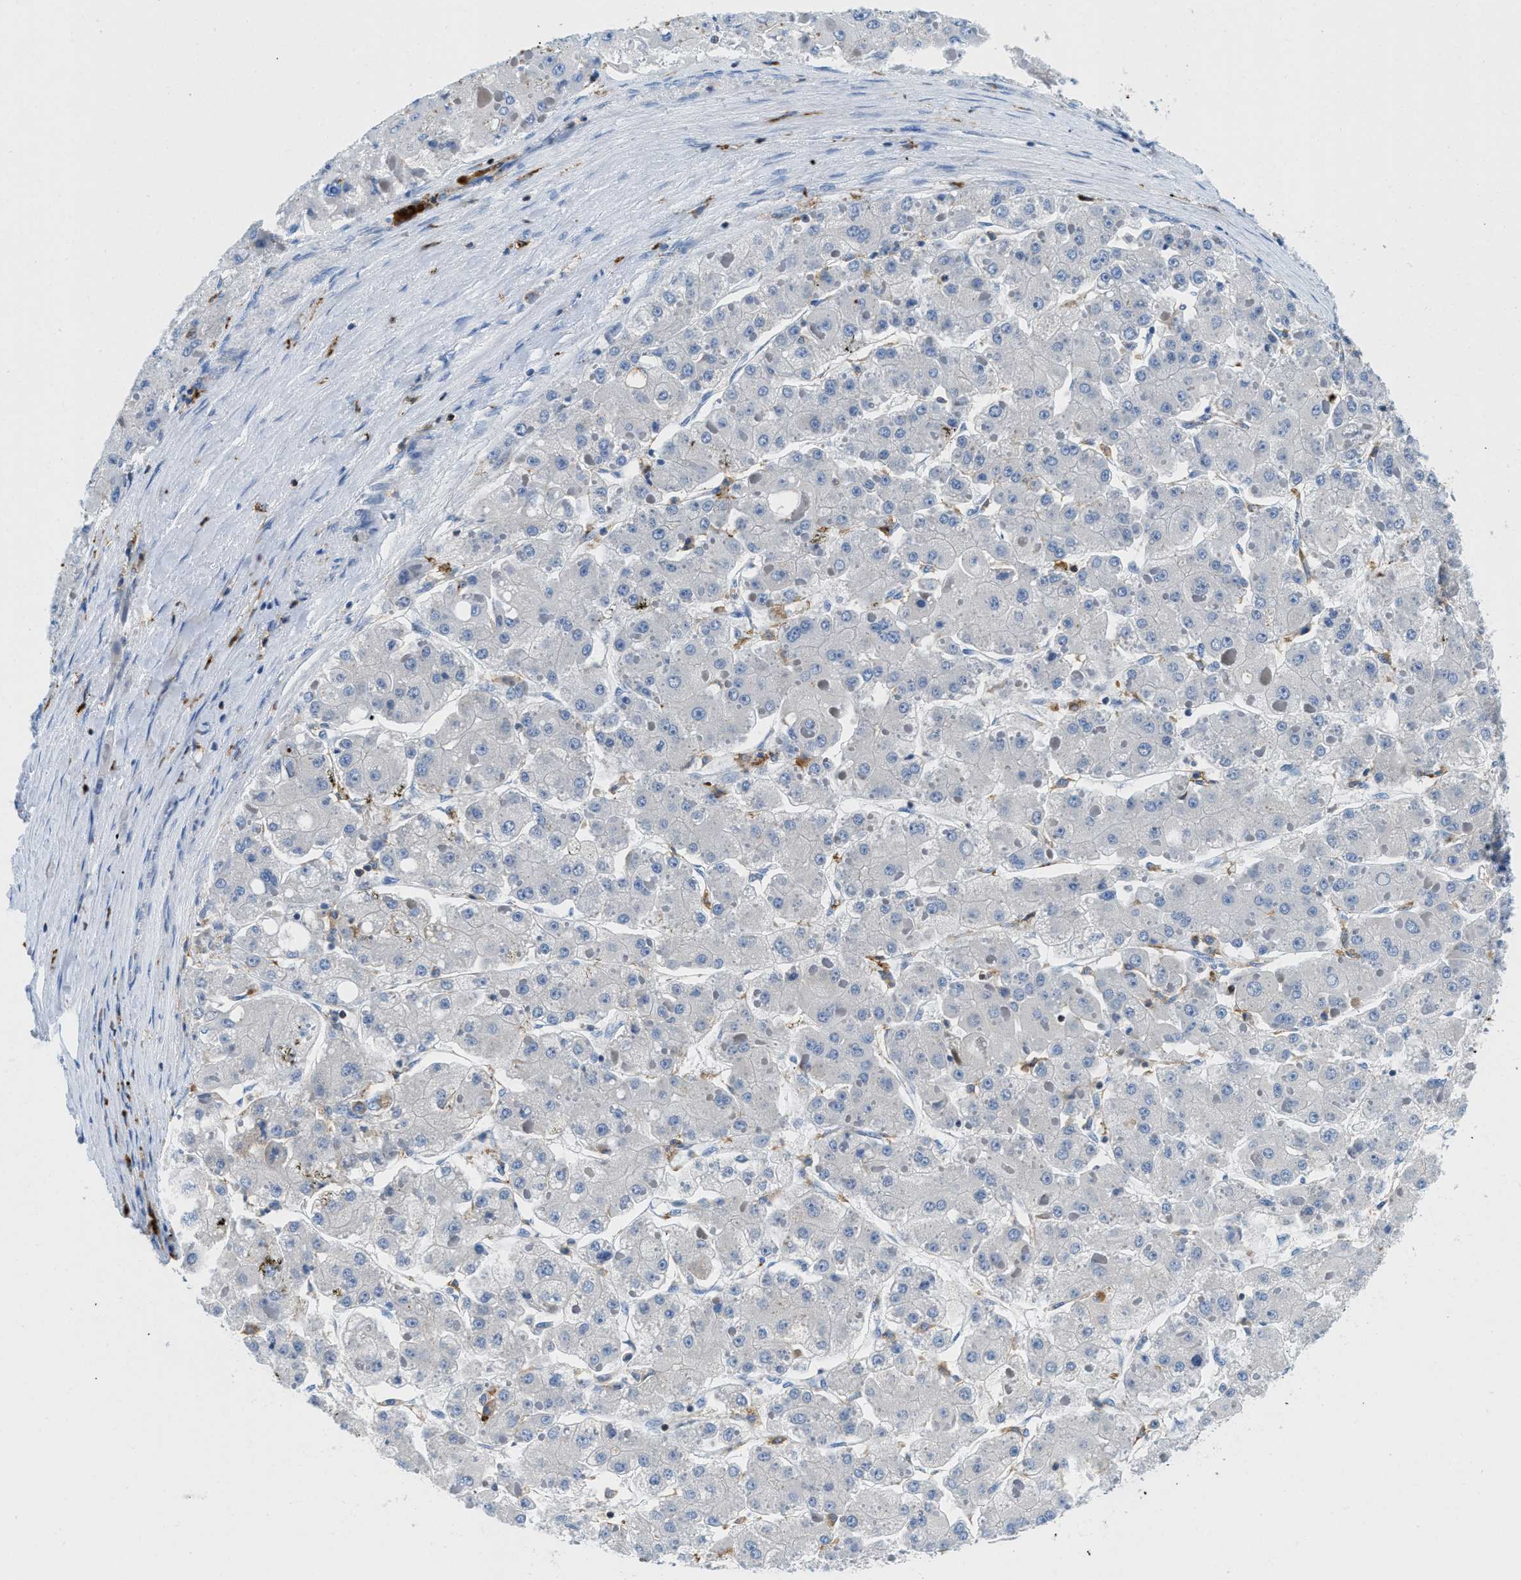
{"staining": {"intensity": "negative", "quantity": "none", "location": "none"}, "tissue": "liver cancer", "cell_type": "Tumor cells", "image_type": "cancer", "snomed": [{"axis": "morphology", "description": "Carcinoma, Hepatocellular, NOS"}, {"axis": "topography", "description": "Liver"}], "caption": "The photomicrograph exhibits no staining of tumor cells in liver hepatocellular carcinoma.", "gene": "CD226", "patient": {"sex": "female", "age": 73}}